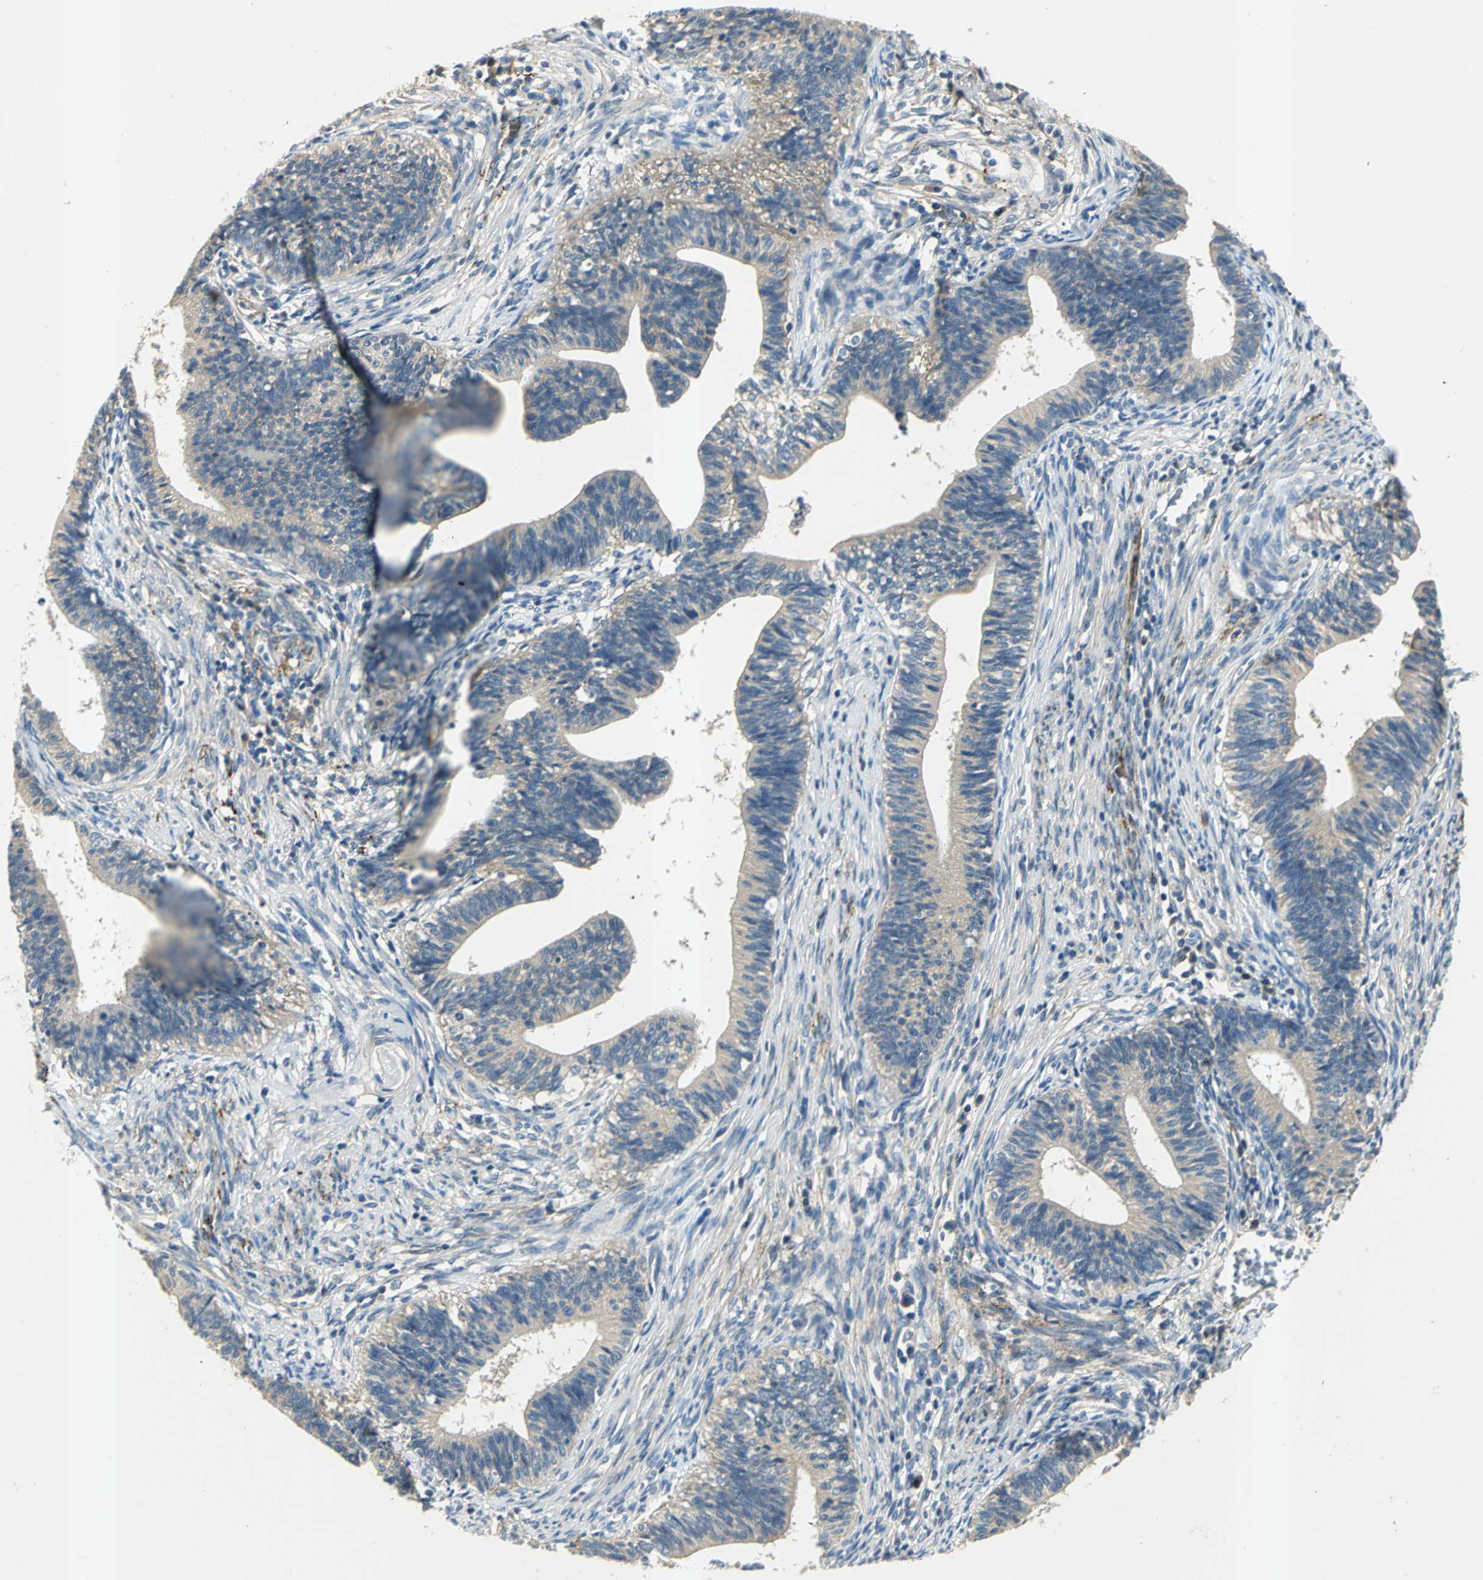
{"staining": {"intensity": "weak", "quantity": ">75%", "location": "cytoplasmic/membranous"}, "tissue": "cervical cancer", "cell_type": "Tumor cells", "image_type": "cancer", "snomed": [{"axis": "morphology", "description": "Adenocarcinoma, NOS"}, {"axis": "topography", "description": "Cervix"}], "caption": "DAB immunohistochemical staining of human cervical cancer (adenocarcinoma) exhibits weak cytoplasmic/membranous protein positivity in approximately >75% of tumor cells.", "gene": "SLC16A7", "patient": {"sex": "female", "age": 44}}